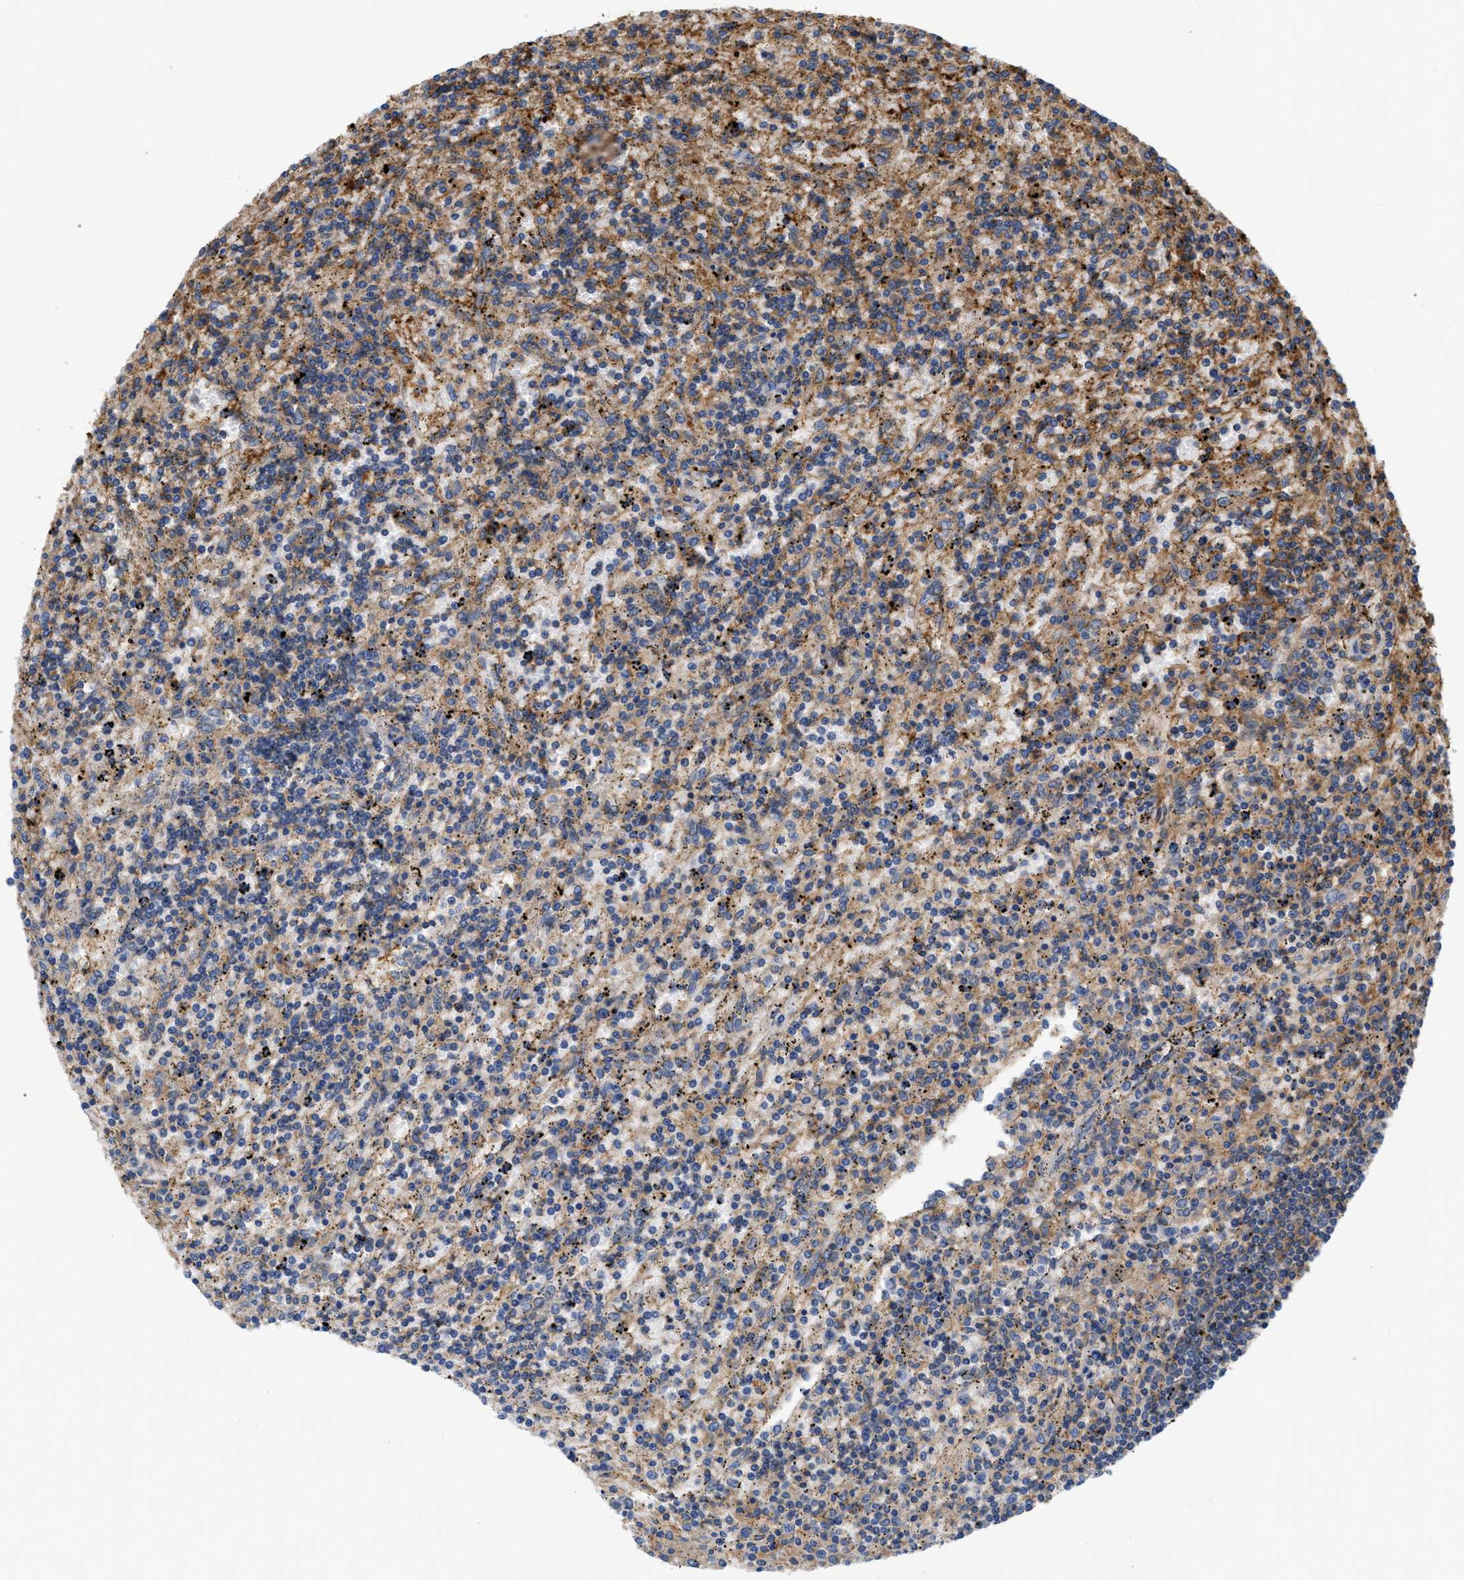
{"staining": {"intensity": "negative", "quantity": "none", "location": "none"}, "tissue": "lymphoma", "cell_type": "Tumor cells", "image_type": "cancer", "snomed": [{"axis": "morphology", "description": "Malignant lymphoma, non-Hodgkin's type, Low grade"}, {"axis": "topography", "description": "Spleen"}], "caption": "Micrograph shows no significant protein positivity in tumor cells of lymphoma.", "gene": "GNB4", "patient": {"sex": "male", "age": 76}}